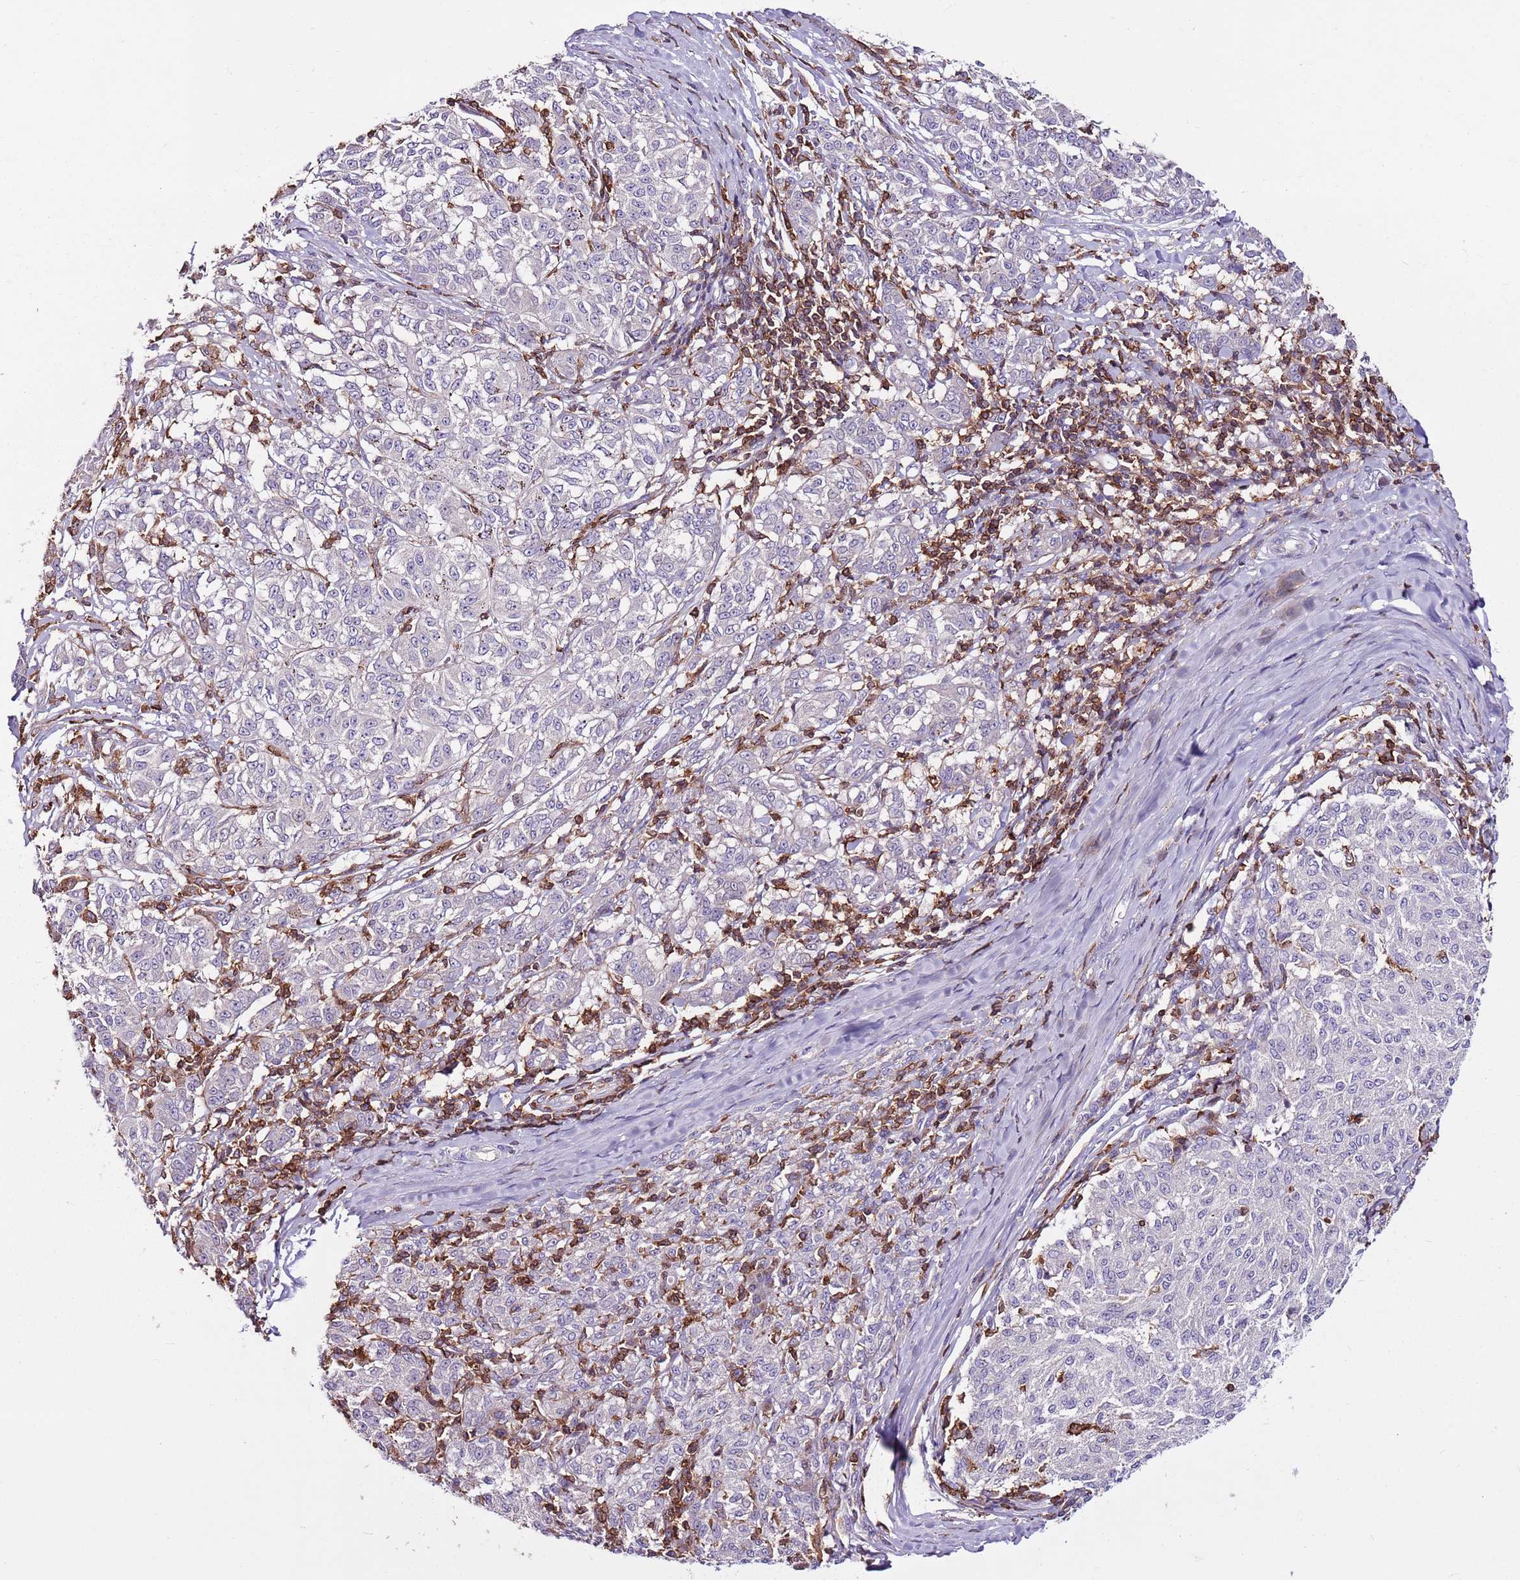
{"staining": {"intensity": "negative", "quantity": "none", "location": "none"}, "tissue": "melanoma", "cell_type": "Tumor cells", "image_type": "cancer", "snomed": [{"axis": "morphology", "description": "Malignant melanoma, NOS"}, {"axis": "topography", "description": "Skin"}], "caption": "This is a micrograph of IHC staining of malignant melanoma, which shows no positivity in tumor cells.", "gene": "ZSWIM1", "patient": {"sex": "female", "age": 72}}